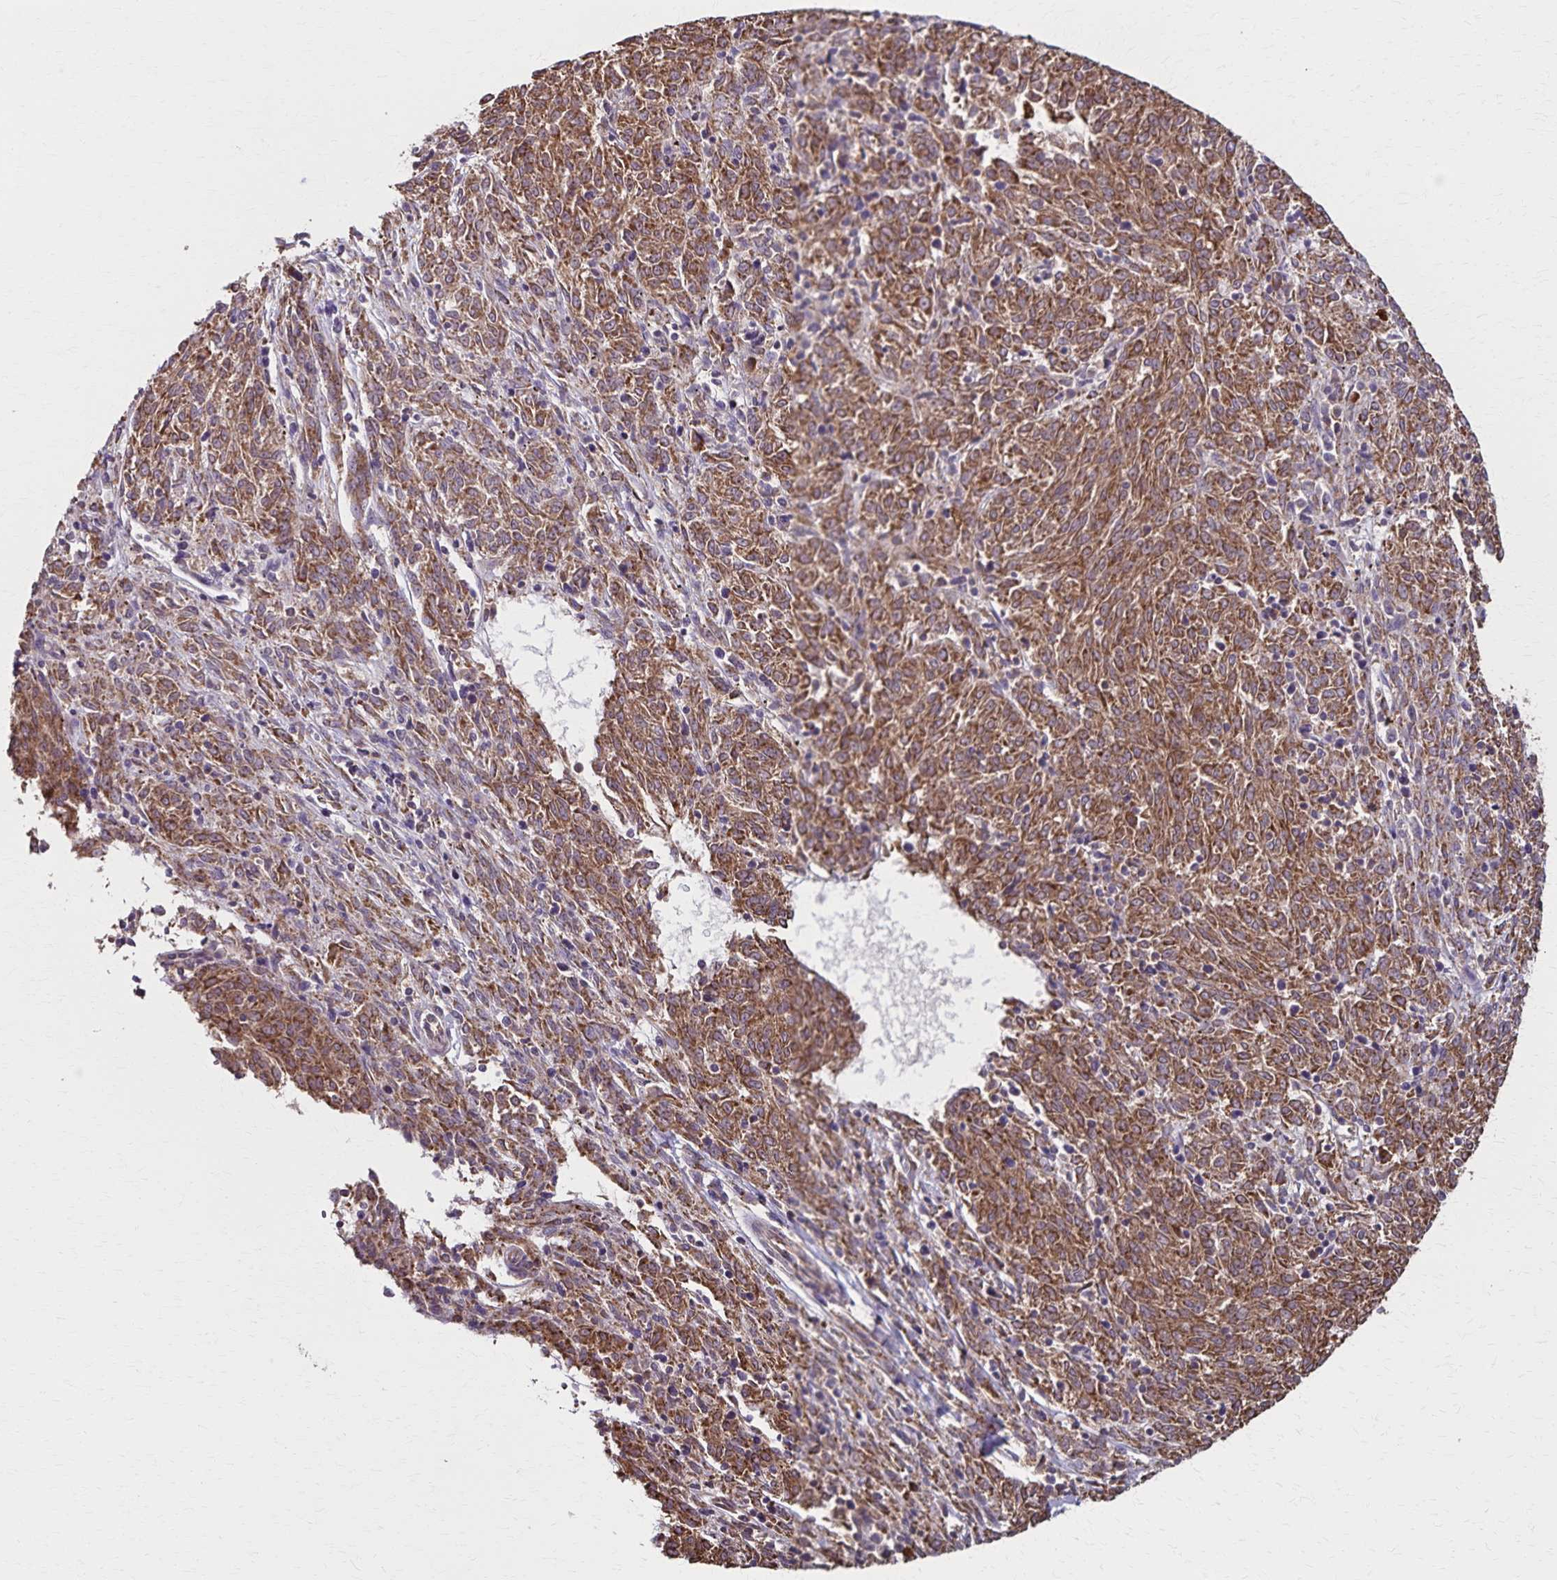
{"staining": {"intensity": "moderate", "quantity": ">75%", "location": "cytoplasmic/membranous"}, "tissue": "melanoma", "cell_type": "Tumor cells", "image_type": "cancer", "snomed": [{"axis": "morphology", "description": "Malignant melanoma, NOS"}, {"axis": "topography", "description": "Skin"}], "caption": "Malignant melanoma was stained to show a protein in brown. There is medium levels of moderate cytoplasmic/membranous expression in approximately >75% of tumor cells.", "gene": "RNF10", "patient": {"sex": "female", "age": 72}}